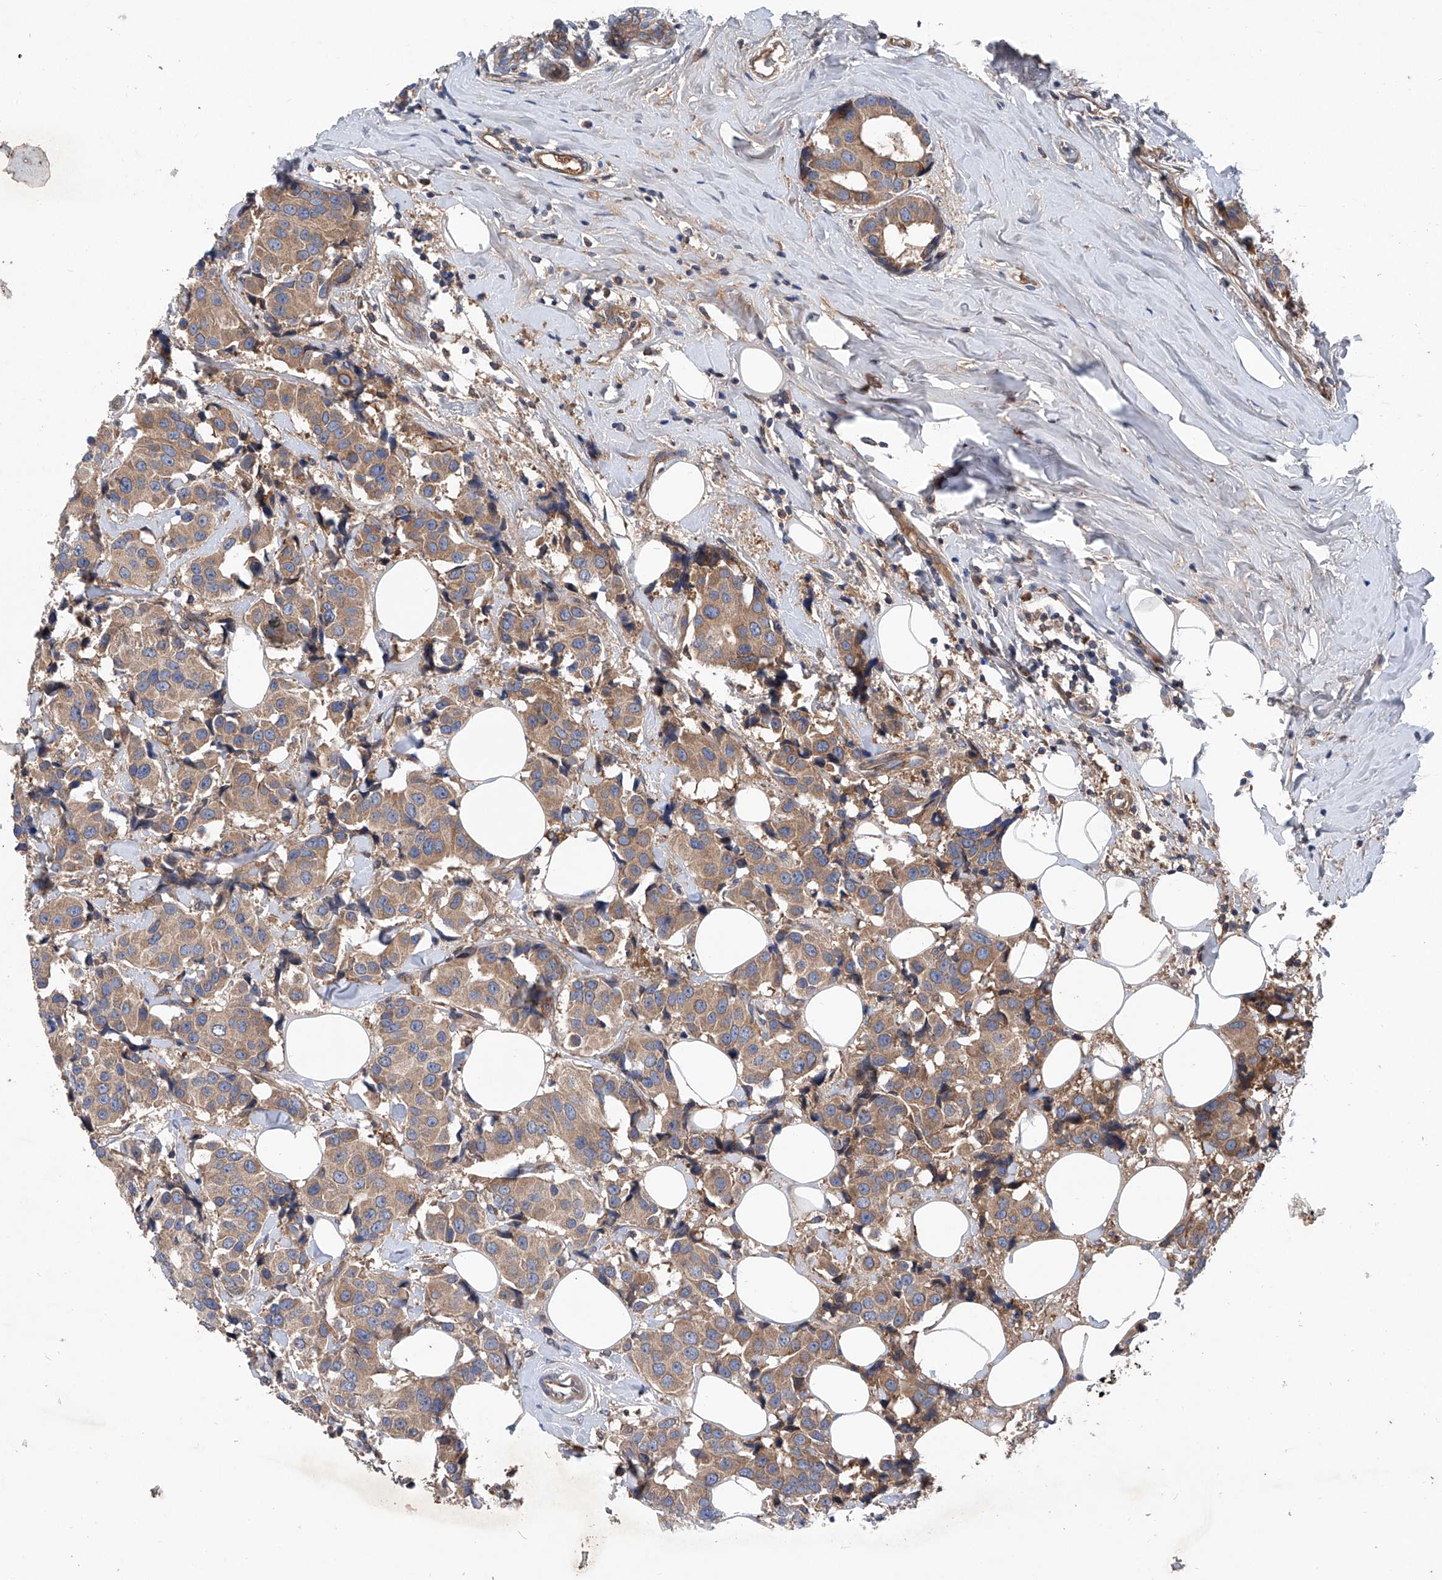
{"staining": {"intensity": "moderate", "quantity": ">75%", "location": "cytoplasmic/membranous"}, "tissue": "breast cancer", "cell_type": "Tumor cells", "image_type": "cancer", "snomed": [{"axis": "morphology", "description": "Normal tissue, NOS"}, {"axis": "morphology", "description": "Duct carcinoma"}, {"axis": "topography", "description": "Breast"}], "caption": "Intraductal carcinoma (breast) stained with DAB immunohistochemistry (IHC) reveals medium levels of moderate cytoplasmic/membranous staining in approximately >75% of tumor cells.", "gene": "ASCC3", "patient": {"sex": "female", "age": 39}}